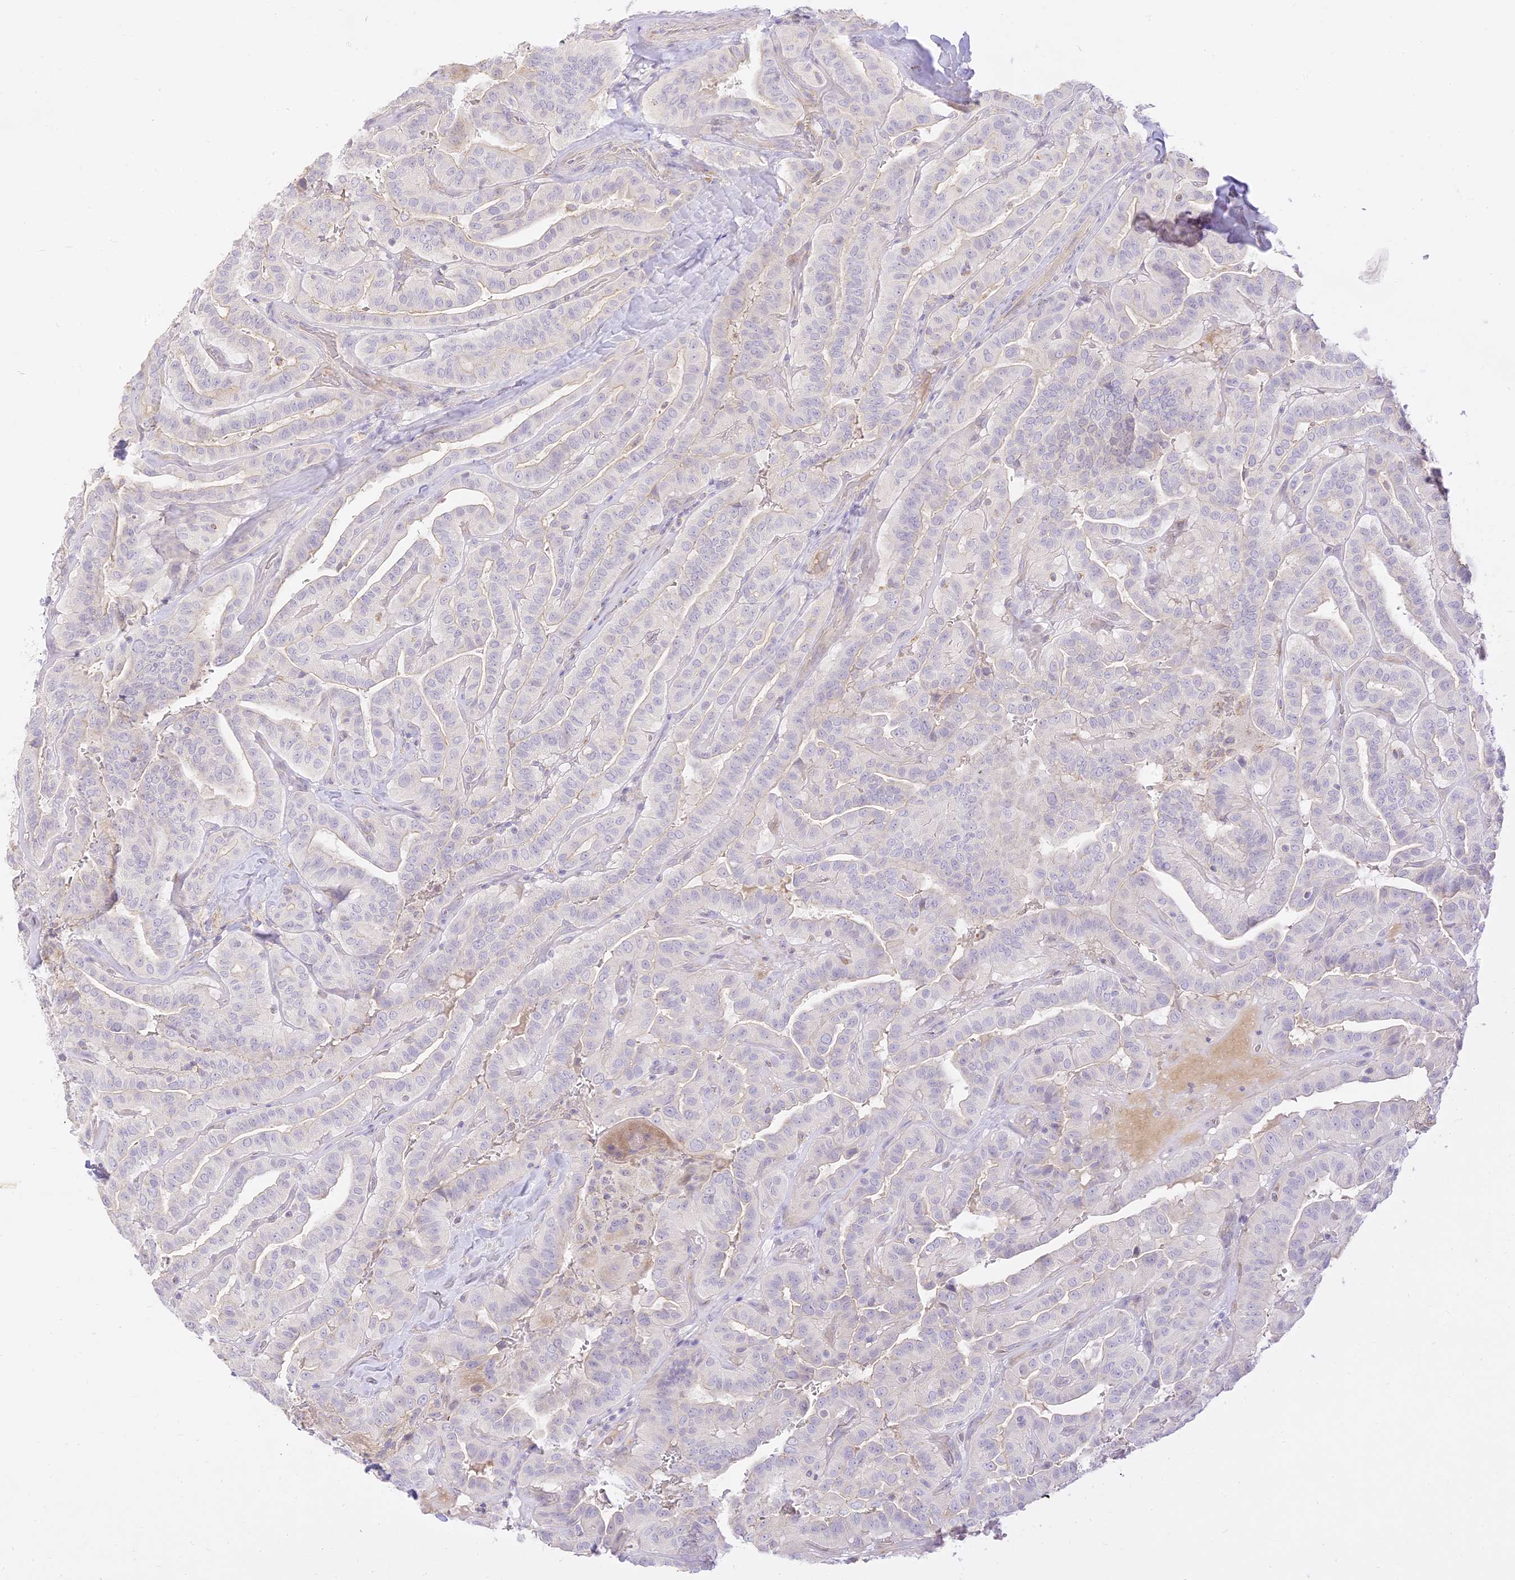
{"staining": {"intensity": "negative", "quantity": "none", "location": "none"}, "tissue": "thyroid cancer", "cell_type": "Tumor cells", "image_type": "cancer", "snomed": [{"axis": "morphology", "description": "Papillary adenocarcinoma, NOS"}, {"axis": "topography", "description": "Thyroid gland"}], "caption": "Immunohistochemical staining of human papillary adenocarcinoma (thyroid) demonstrates no significant expression in tumor cells.", "gene": "LRRC15", "patient": {"sex": "male", "age": 77}}